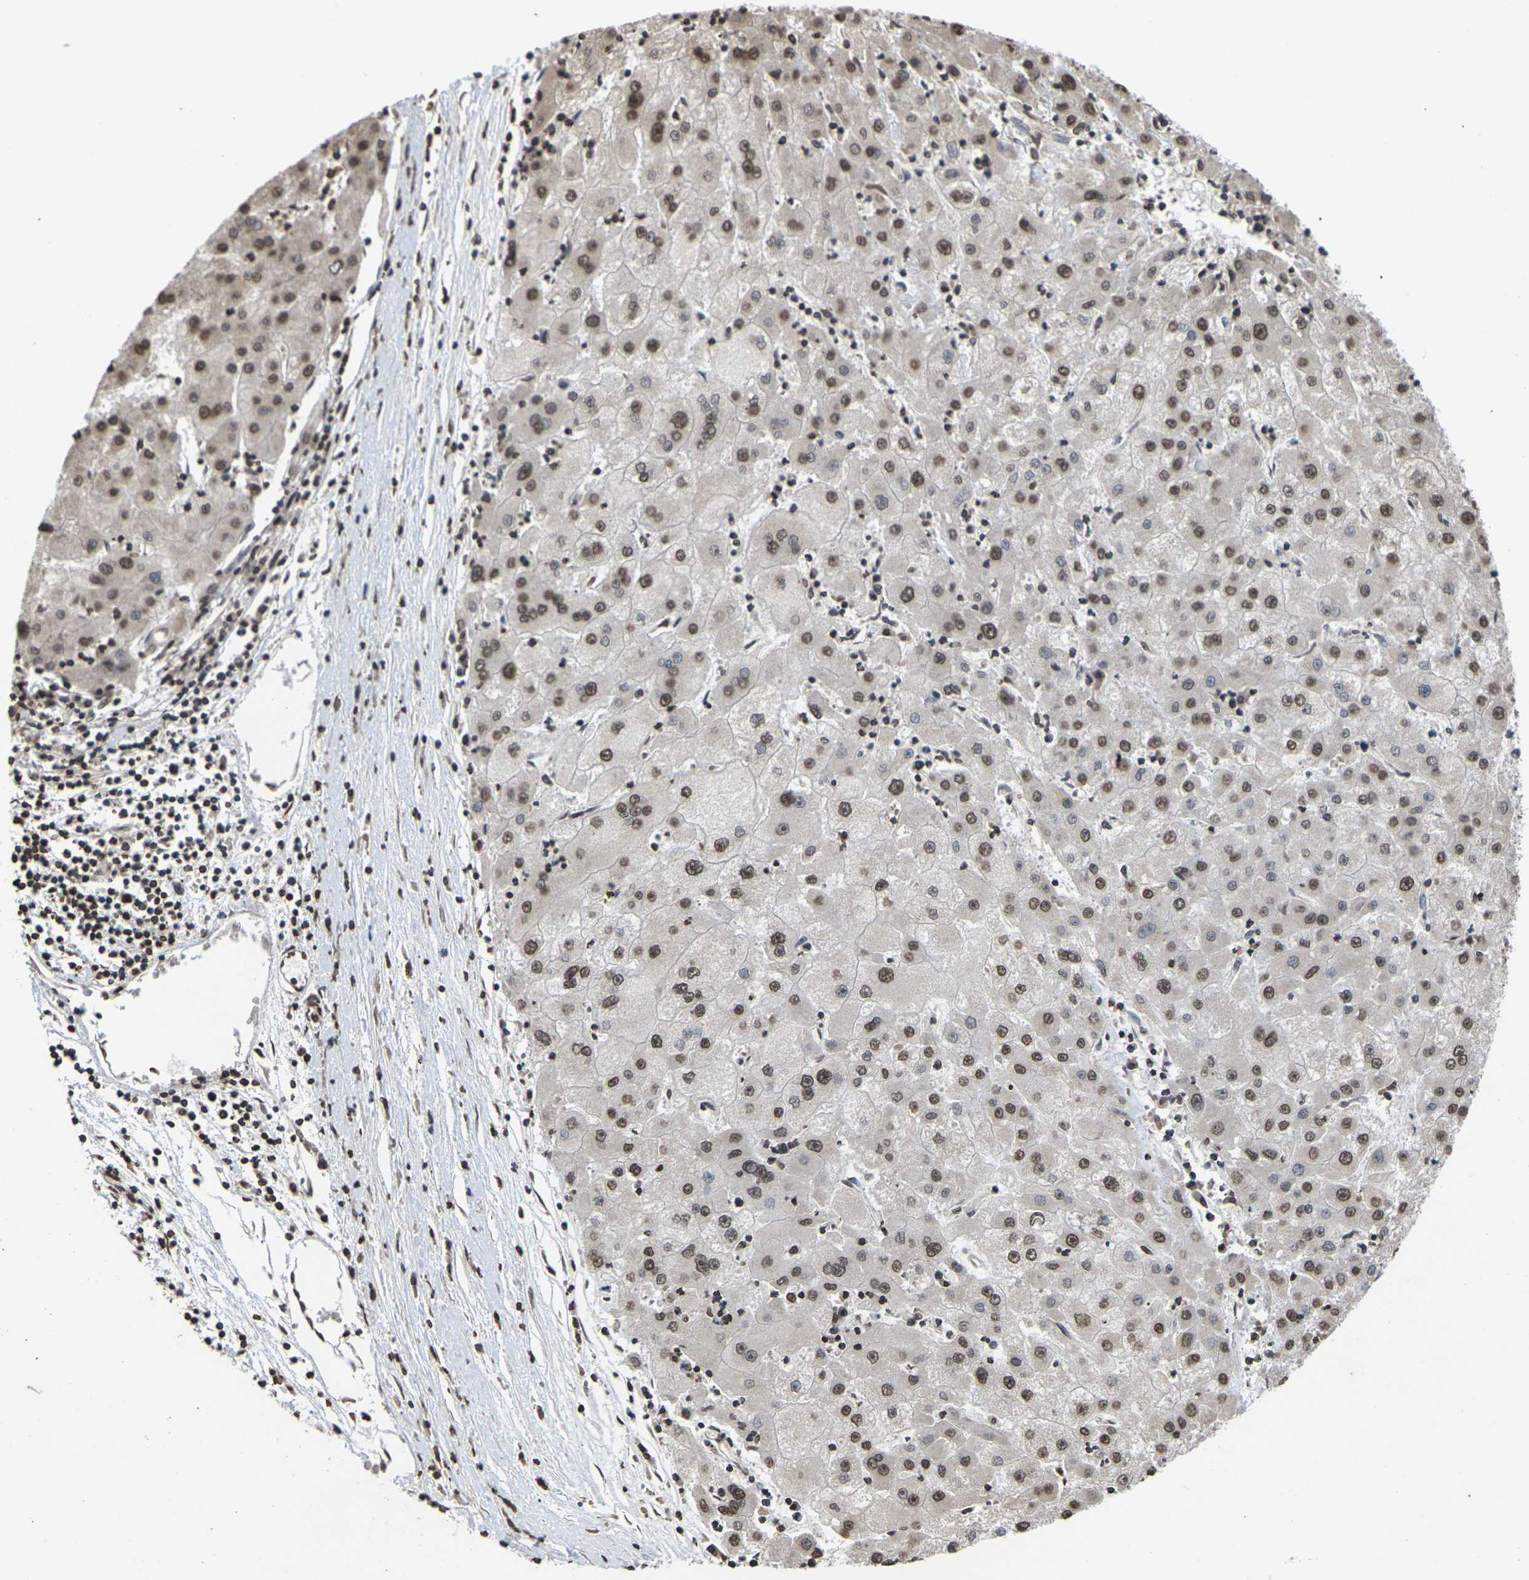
{"staining": {"intensity": "moderate", "quantity": ">75%", "location": "nuclear"}, "tissue": "liver cancer", "cell_type": "Tumor cells", "image_type": "cancer", "snomed": [{"axis": "morphology", "description": "Carcinoma, Hepatocellular, NOS"}, {"axis": "topography", "description": "Liver"}], "caption": "Protein expression analysis of liver hepatocellular carcinoma reveals moderate nuclear positivity in approximately >75% of tumor cells. The staining is performed using DAB brown chromogen to label protein expression. The nuclei are counter-stained blue using hematoxylin.", "gene": "EMSY", "patient": {"sex": "male", "age": 72}}